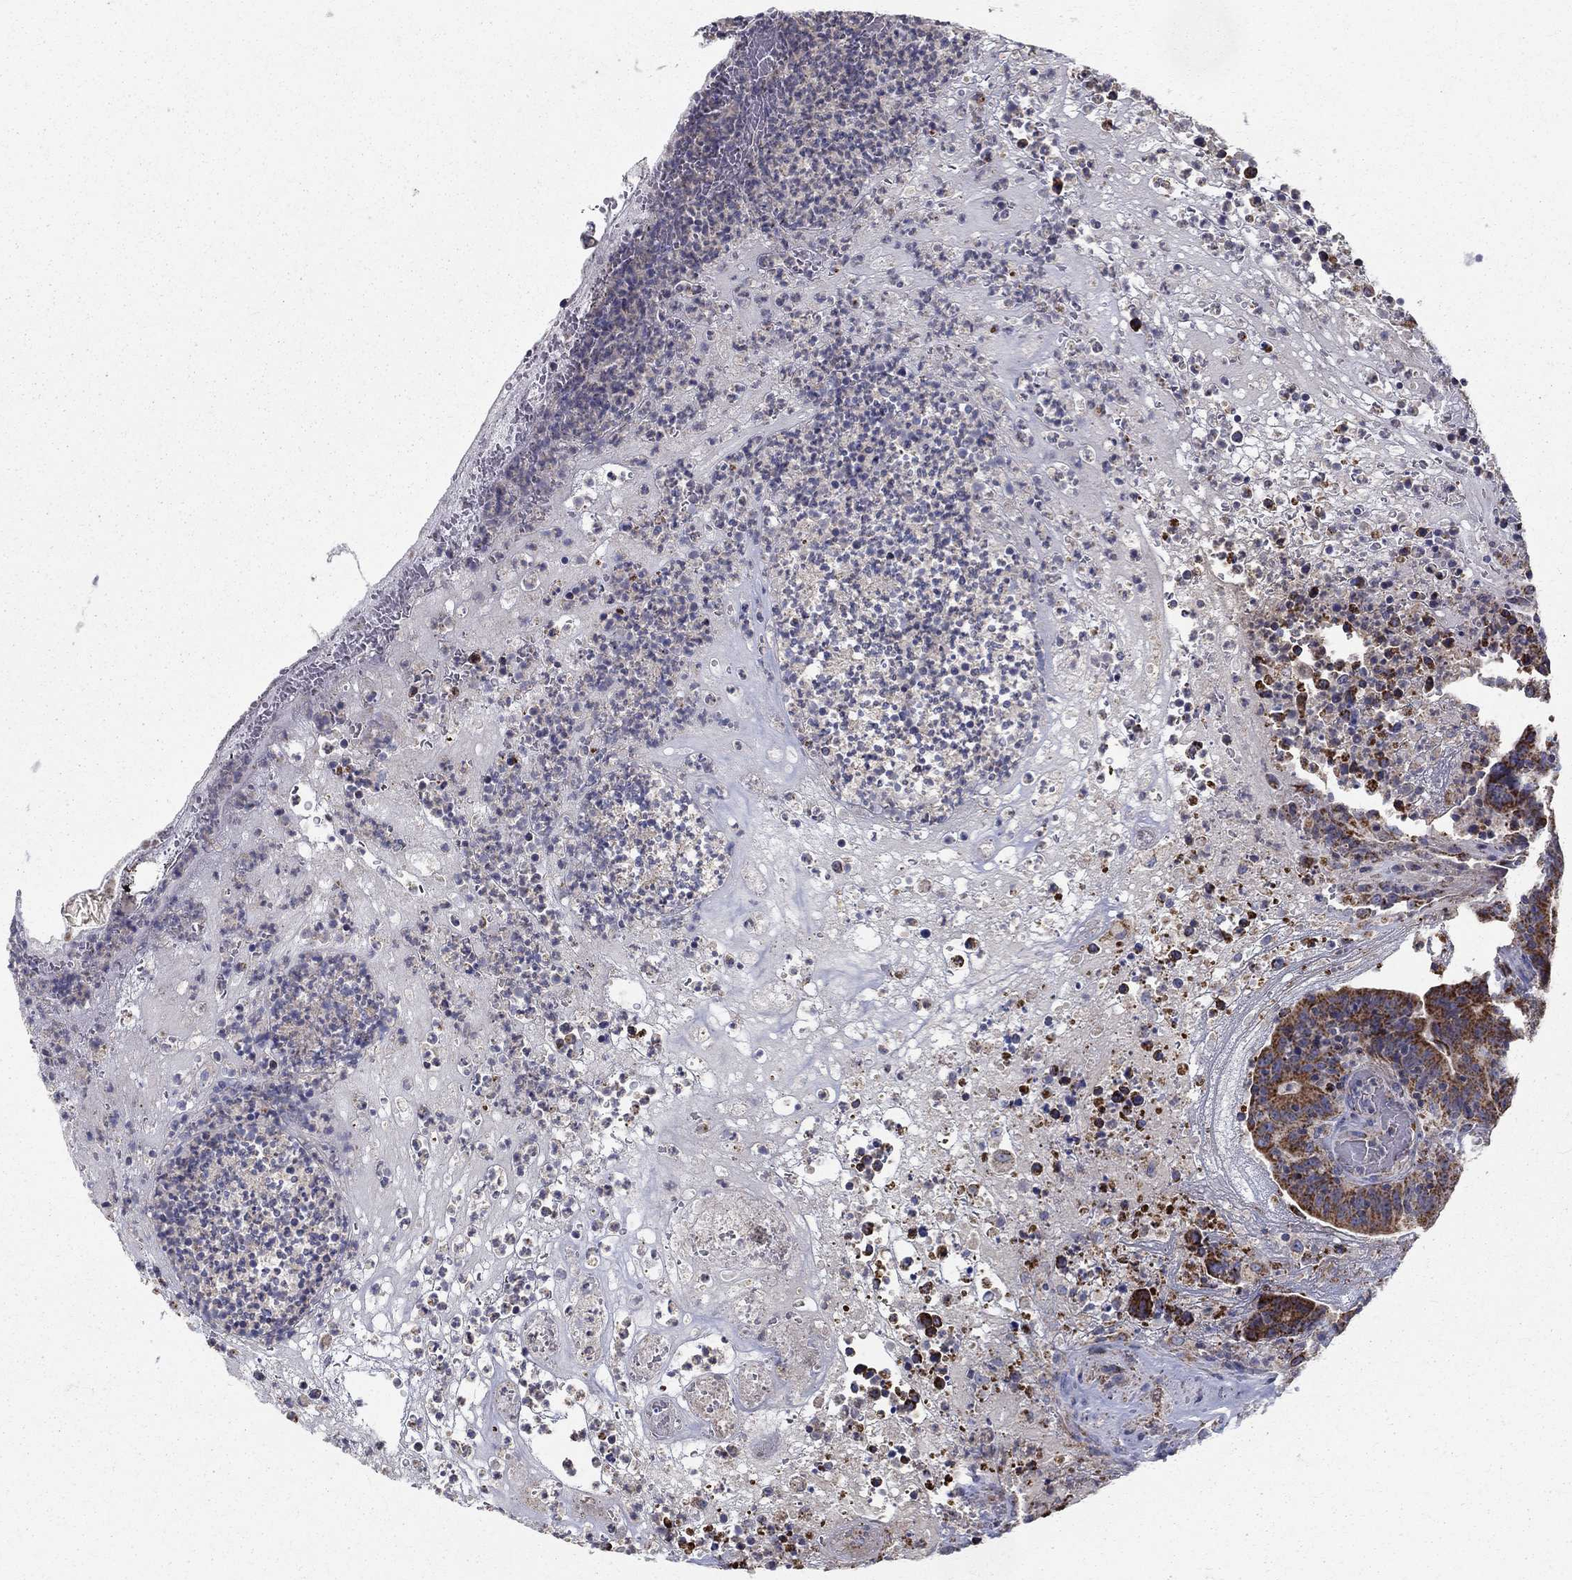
{"staining": {"intensity": "strong", "quantity": ">75%", "location": "cytoplasmic/membranous"}, "tissue": "colorectal cancer", "cell_type": "Tumor cells", "image_type": "cancer", "snomed": [{"axis": "morphology", "description": "Adenocarcinoma, NOS"}, {"axis": "topography", "description": "Colon"}], "caption": "High-power microscopy captured an immunohistochemistry (IHC) micrograph of colorectal adenocarcinoma, revealing strong cytoplasmic/membranous positivity in approximately >75% of tumor cells. (IHC, brightfield microscopy, high magnification).", "gene": "GCSH", "patient": {"sex": "female", "age": 75}}